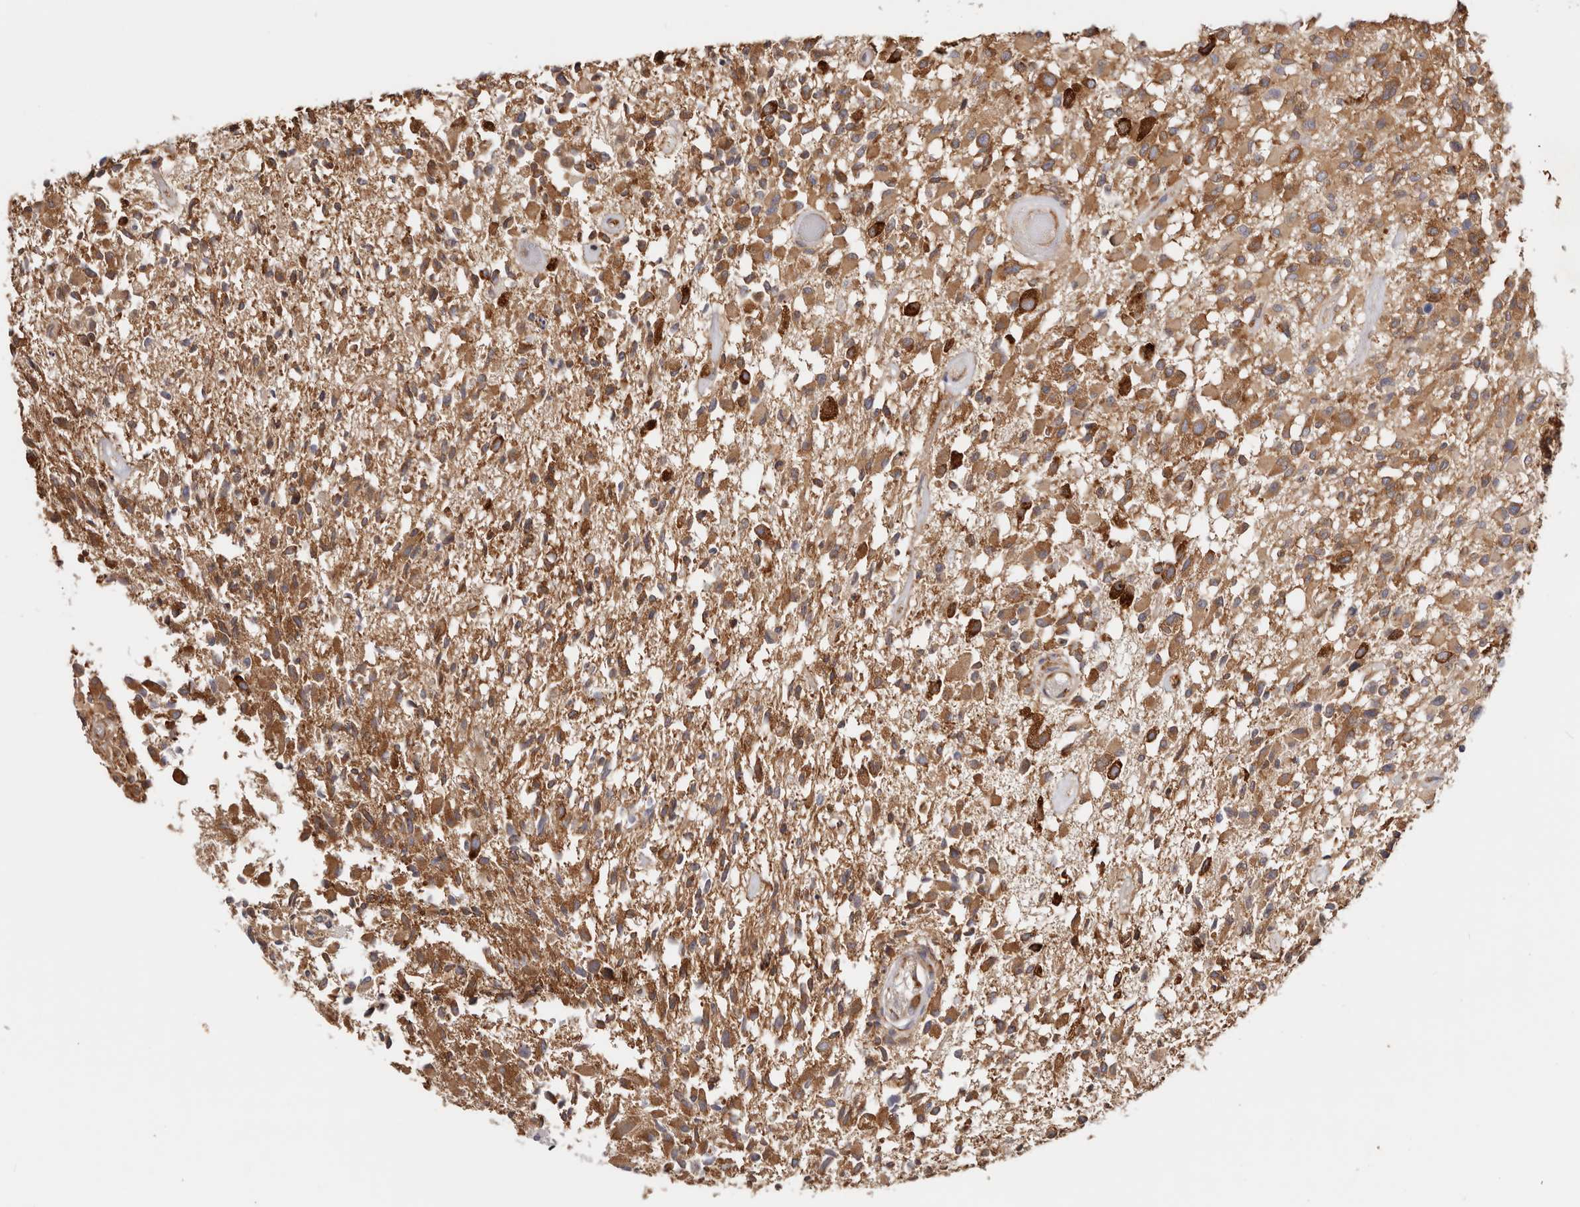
{"staining": {"intensity": "moderate", "quantity": ">75%", "location": "cytoplasmic/membranous"}, "tissue": "glioma", "cell_type": "Tumor cells", "image_type": "cancer", "snomed": [{"axis": "morphology", "description": "Glioma, malignant, High grade"}, {"axis": "morphology", "description": "Glioblastoma, NOS"}, {"axis": "topography", "description": "Brain"}], "caption": "Immunohistochemistry (IHC) (DAB) staining of human glioma shows moderate cytoplasmic/membranous protein positivity in approximately >75% of tumor cells.", "gene": "EPRS1", "patient": {"sex": "male", "age": 60}}